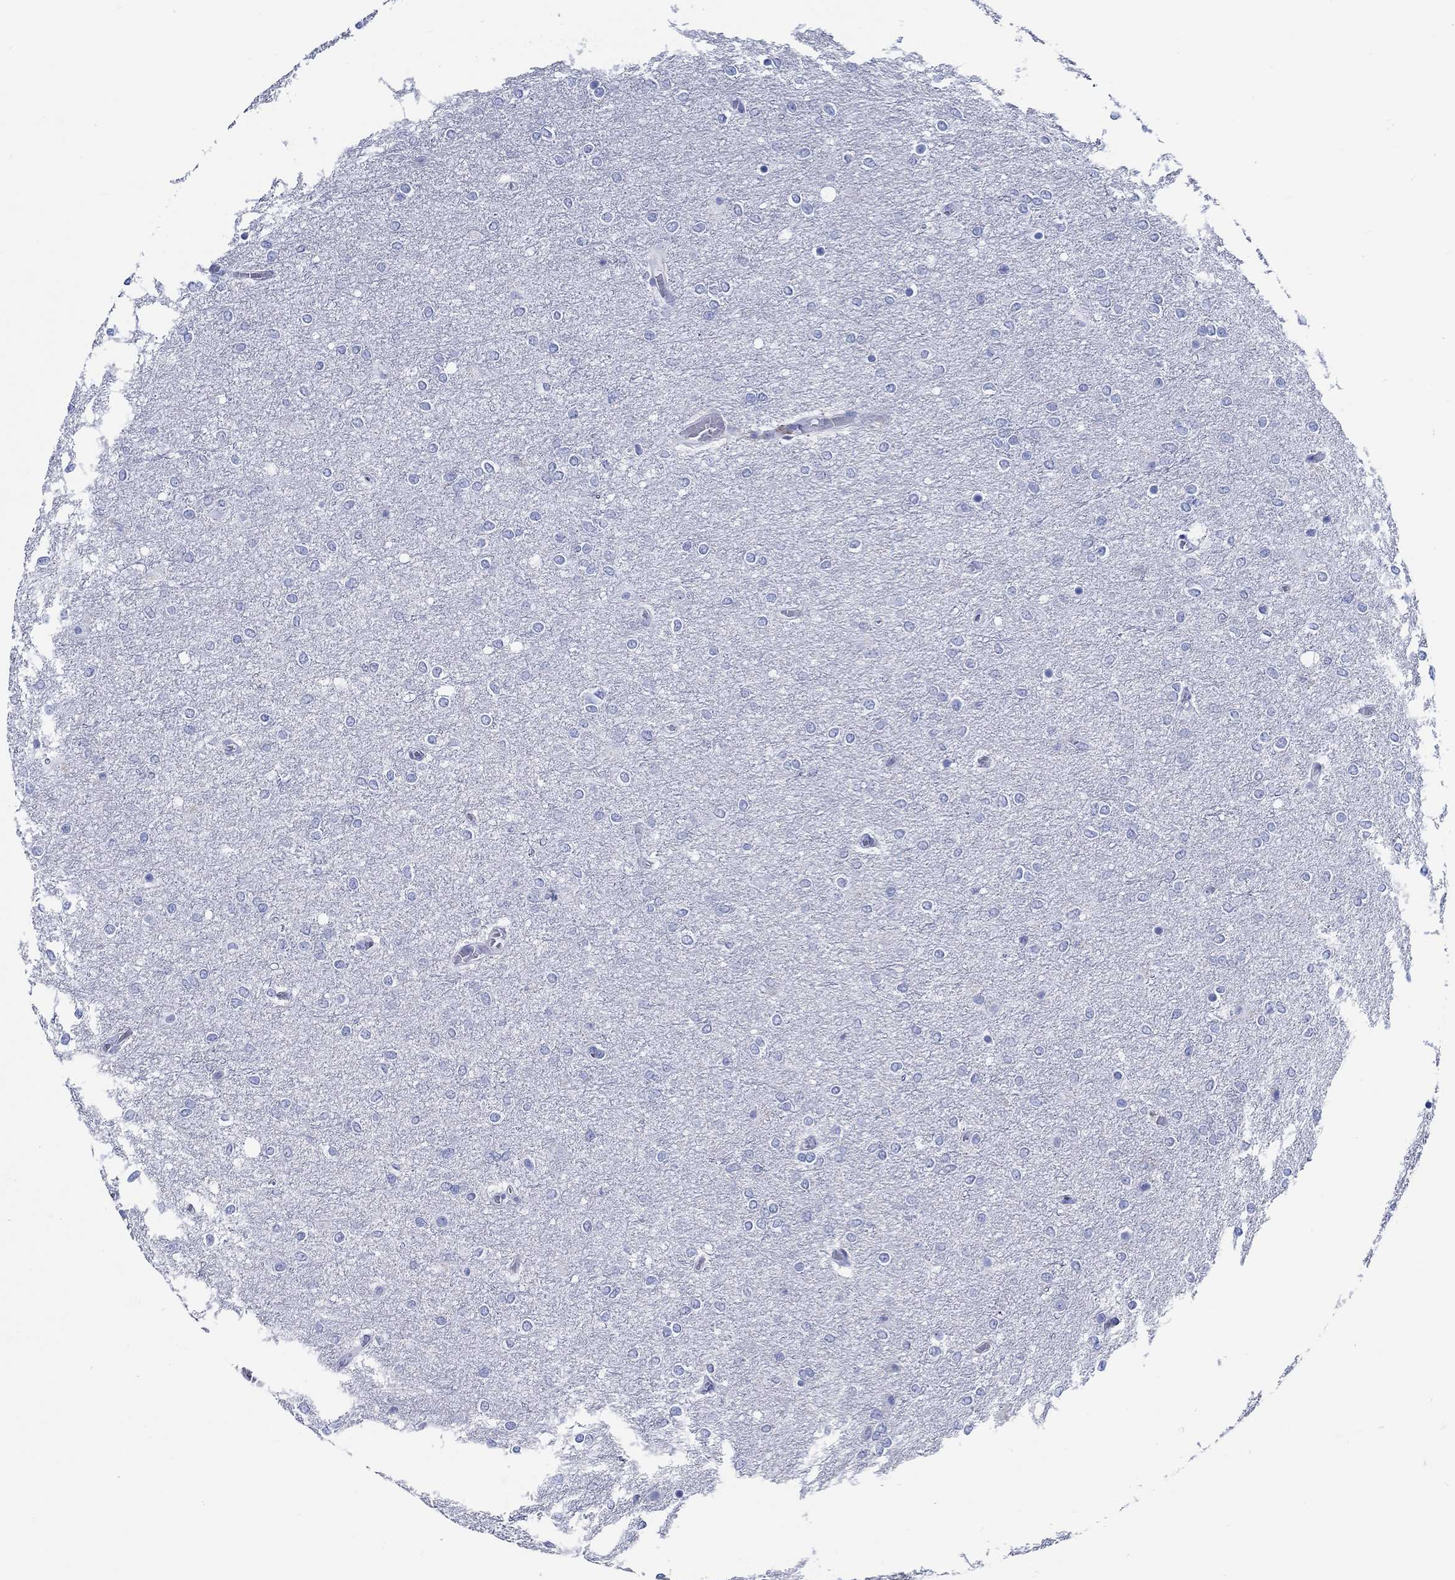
{"staining": {"intensity": "negative", "quantity": "none", "location": "none"}, "tissue": "glioma", "cell_type": "Tumor cells", "image_type": "cancer", "snomed": [{"axis": "morphology", "description": "Glioma, malignant, High grade"}, {"axis": "topography", "description": "Brain"}], "caption": "A photomicrograph of human glioma is negative for staining in tumor cells. The staining was performed using DAB to visualize the protein expression in brown, while the nuclei were stained in blue with hematoxylin (Magnification: 20x).", "gene": "RD3L", "patient": {"sex": "female", "age": 61}}